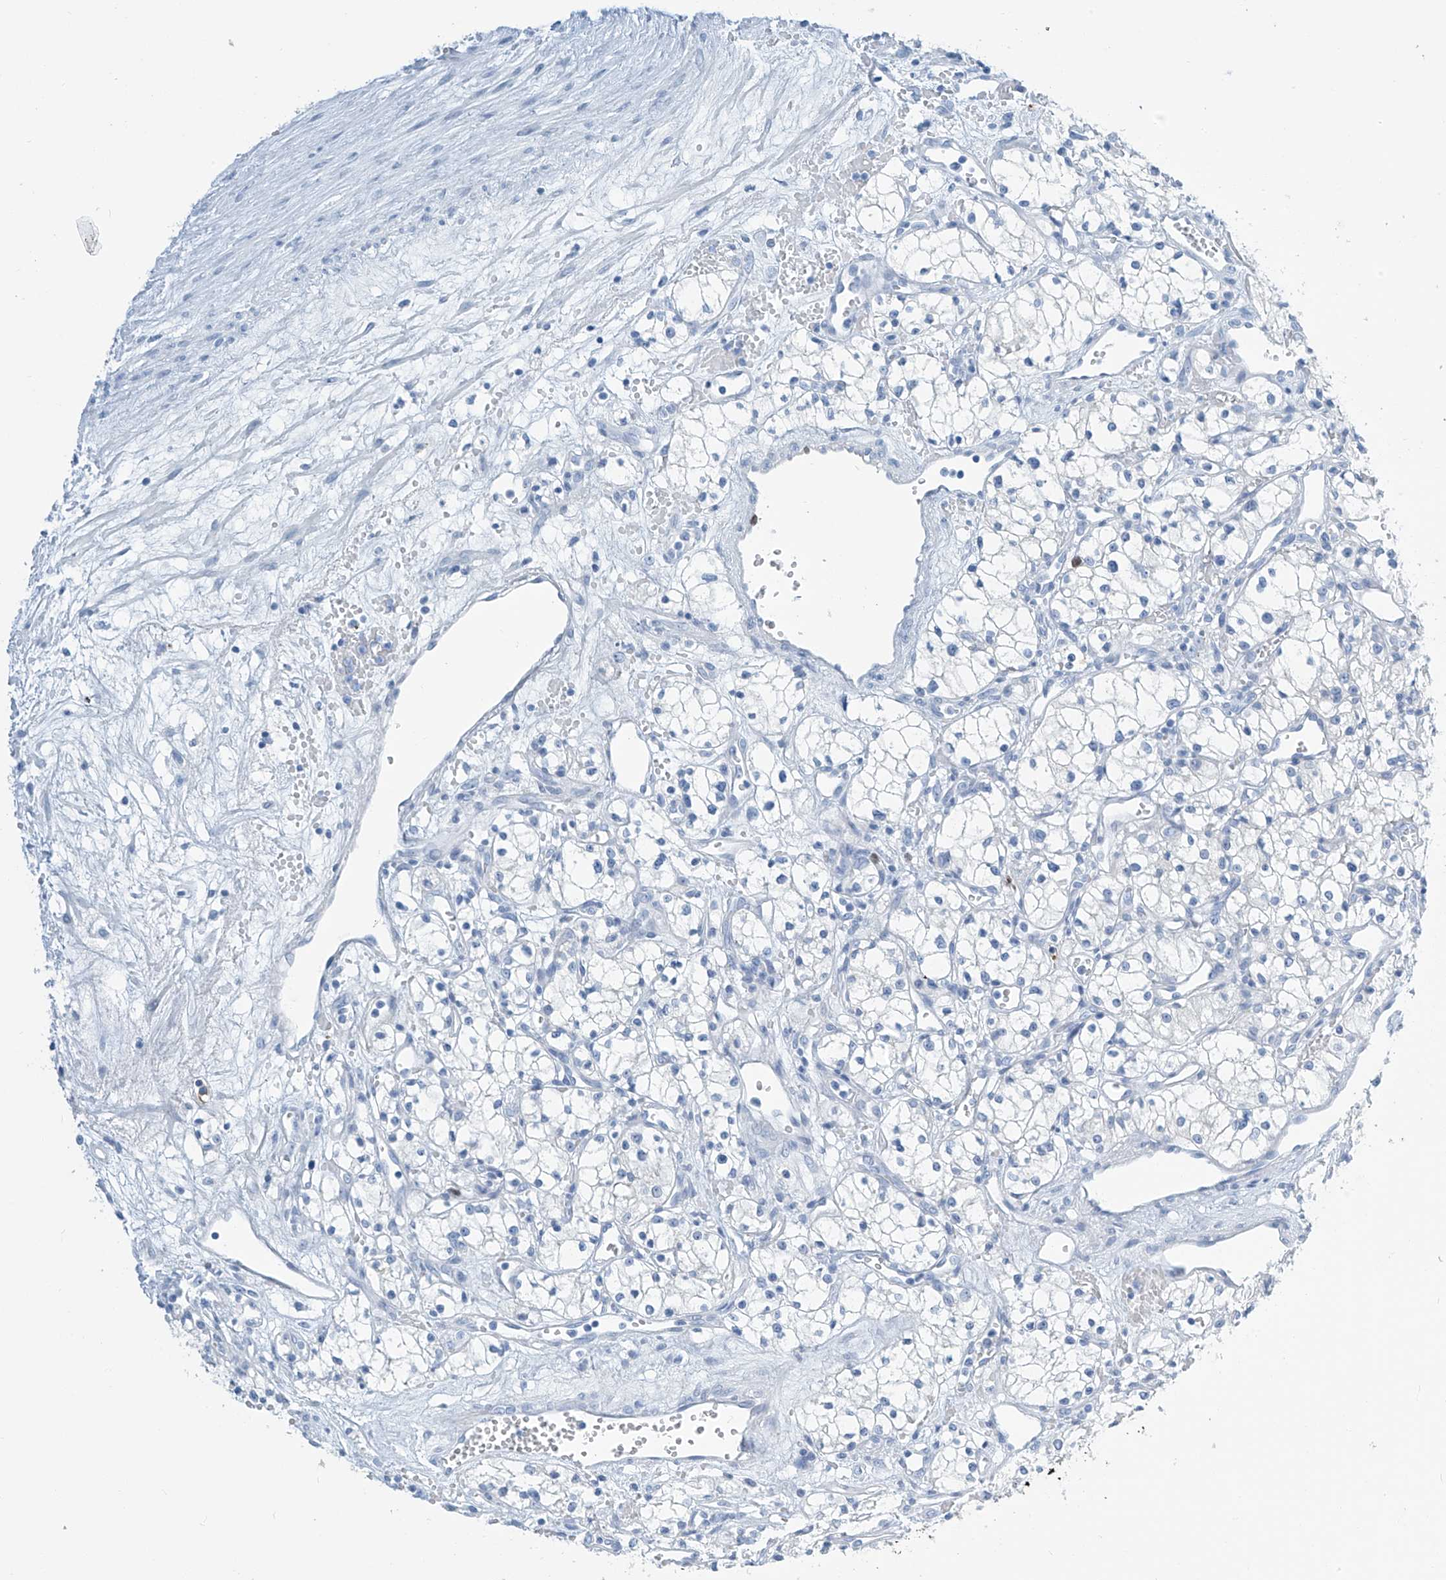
{"staining": {"intensity": "negative", "quantity": "none", "location": "none"}, "tissue": "renal cancer", "cell_type": "Tumor cells", "image_type": "cancer", "snomed": [{"axis": "morphology", "description": "Adenocarcinoma, NOS"}, {"axis": "topography", "description": "Kidney"}], "caption": "Micrograph shows no protein expression in tumor cells of renal cancer (adenocarcinoma) tissue.", "gene": "SGO2", "patient": {"sex": "male", "age": 59}}